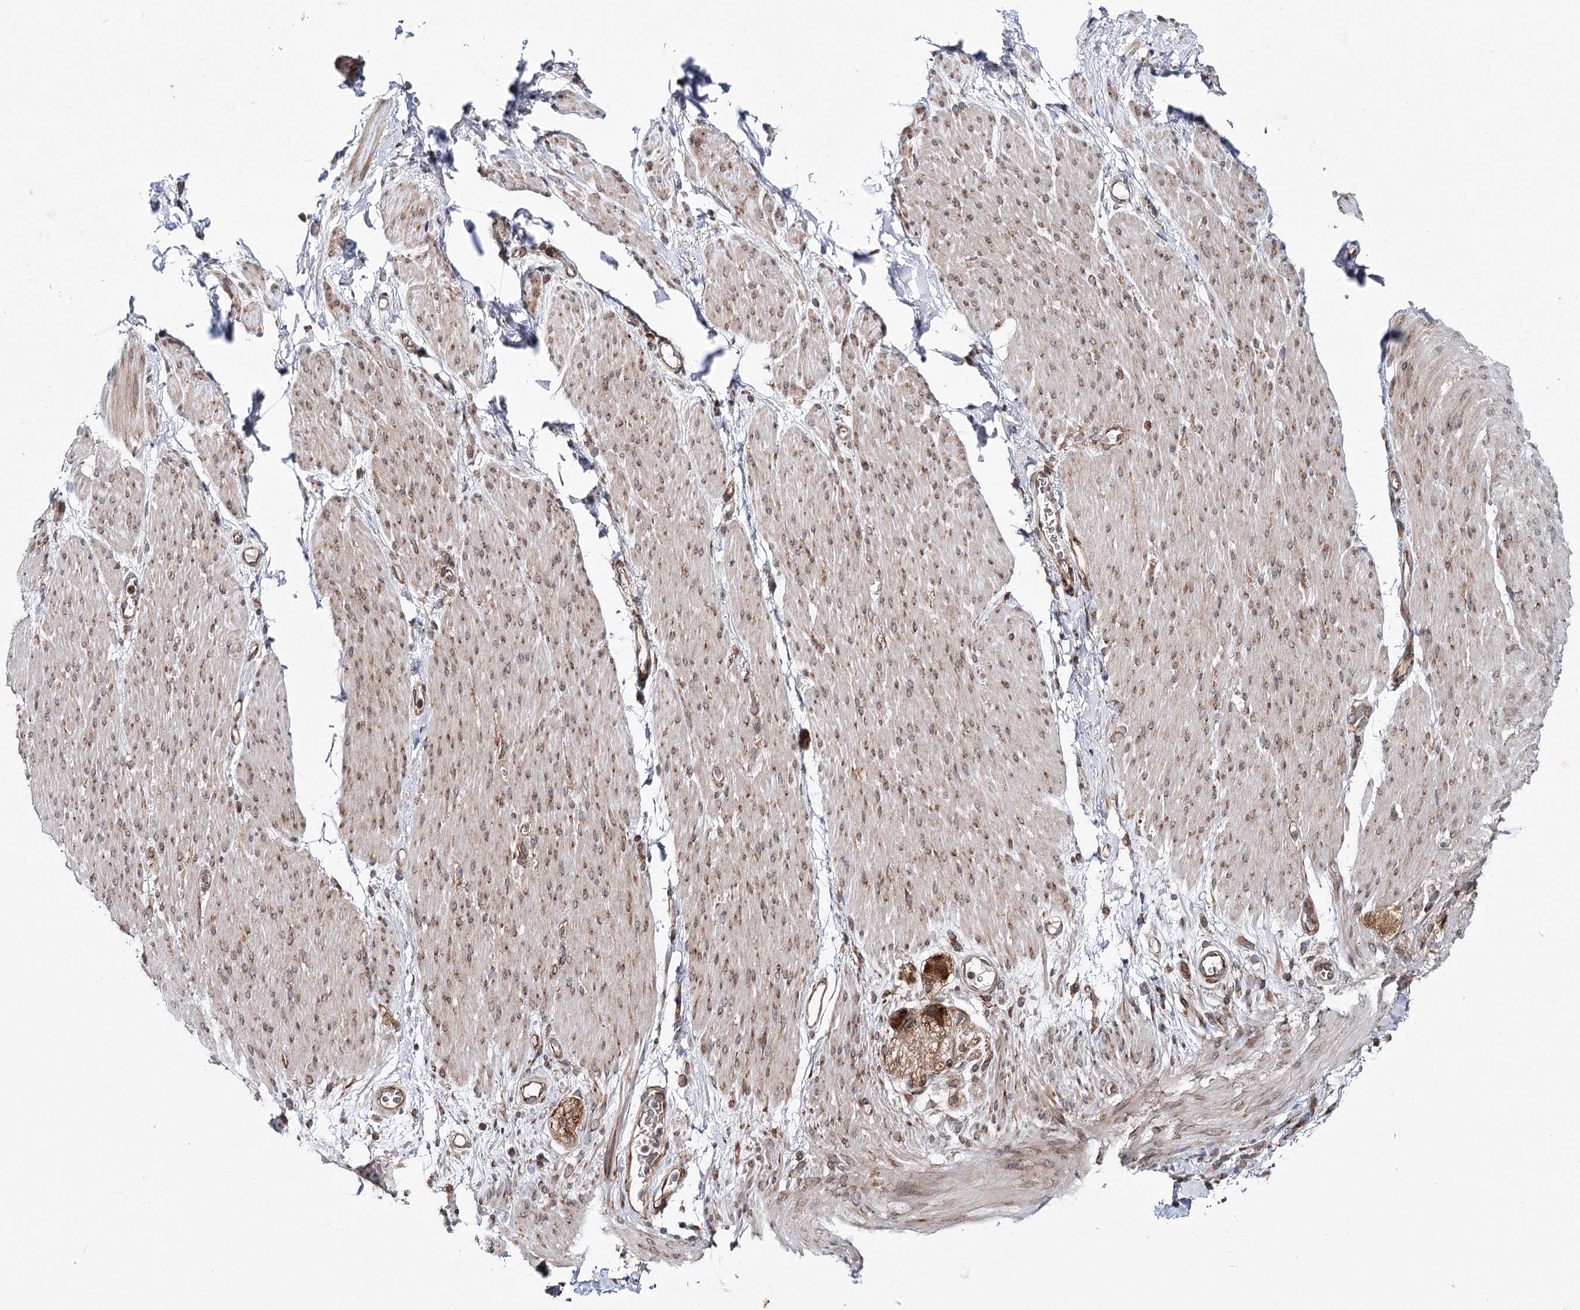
{"staining": {"intensity": "negative", "quantity": "none", "location": "none"}, "tissue": "adipose tissue", "cell_type": "Adipocytes", "image_type": "normal", "snomed": [{"axis": "morphology", "description": "Normal tissue, NOS"}, {"axis": "topography", "description": "Colon"}, {"axis": "topography", "description": "Peripheral nerve tissue"}], "caption": "A photomicrograph of adipose tissue stained for a protein shows no brown staining in adipocytes.", "gene": "VWA2", "patient": {"sex": "female", "age": 61}}